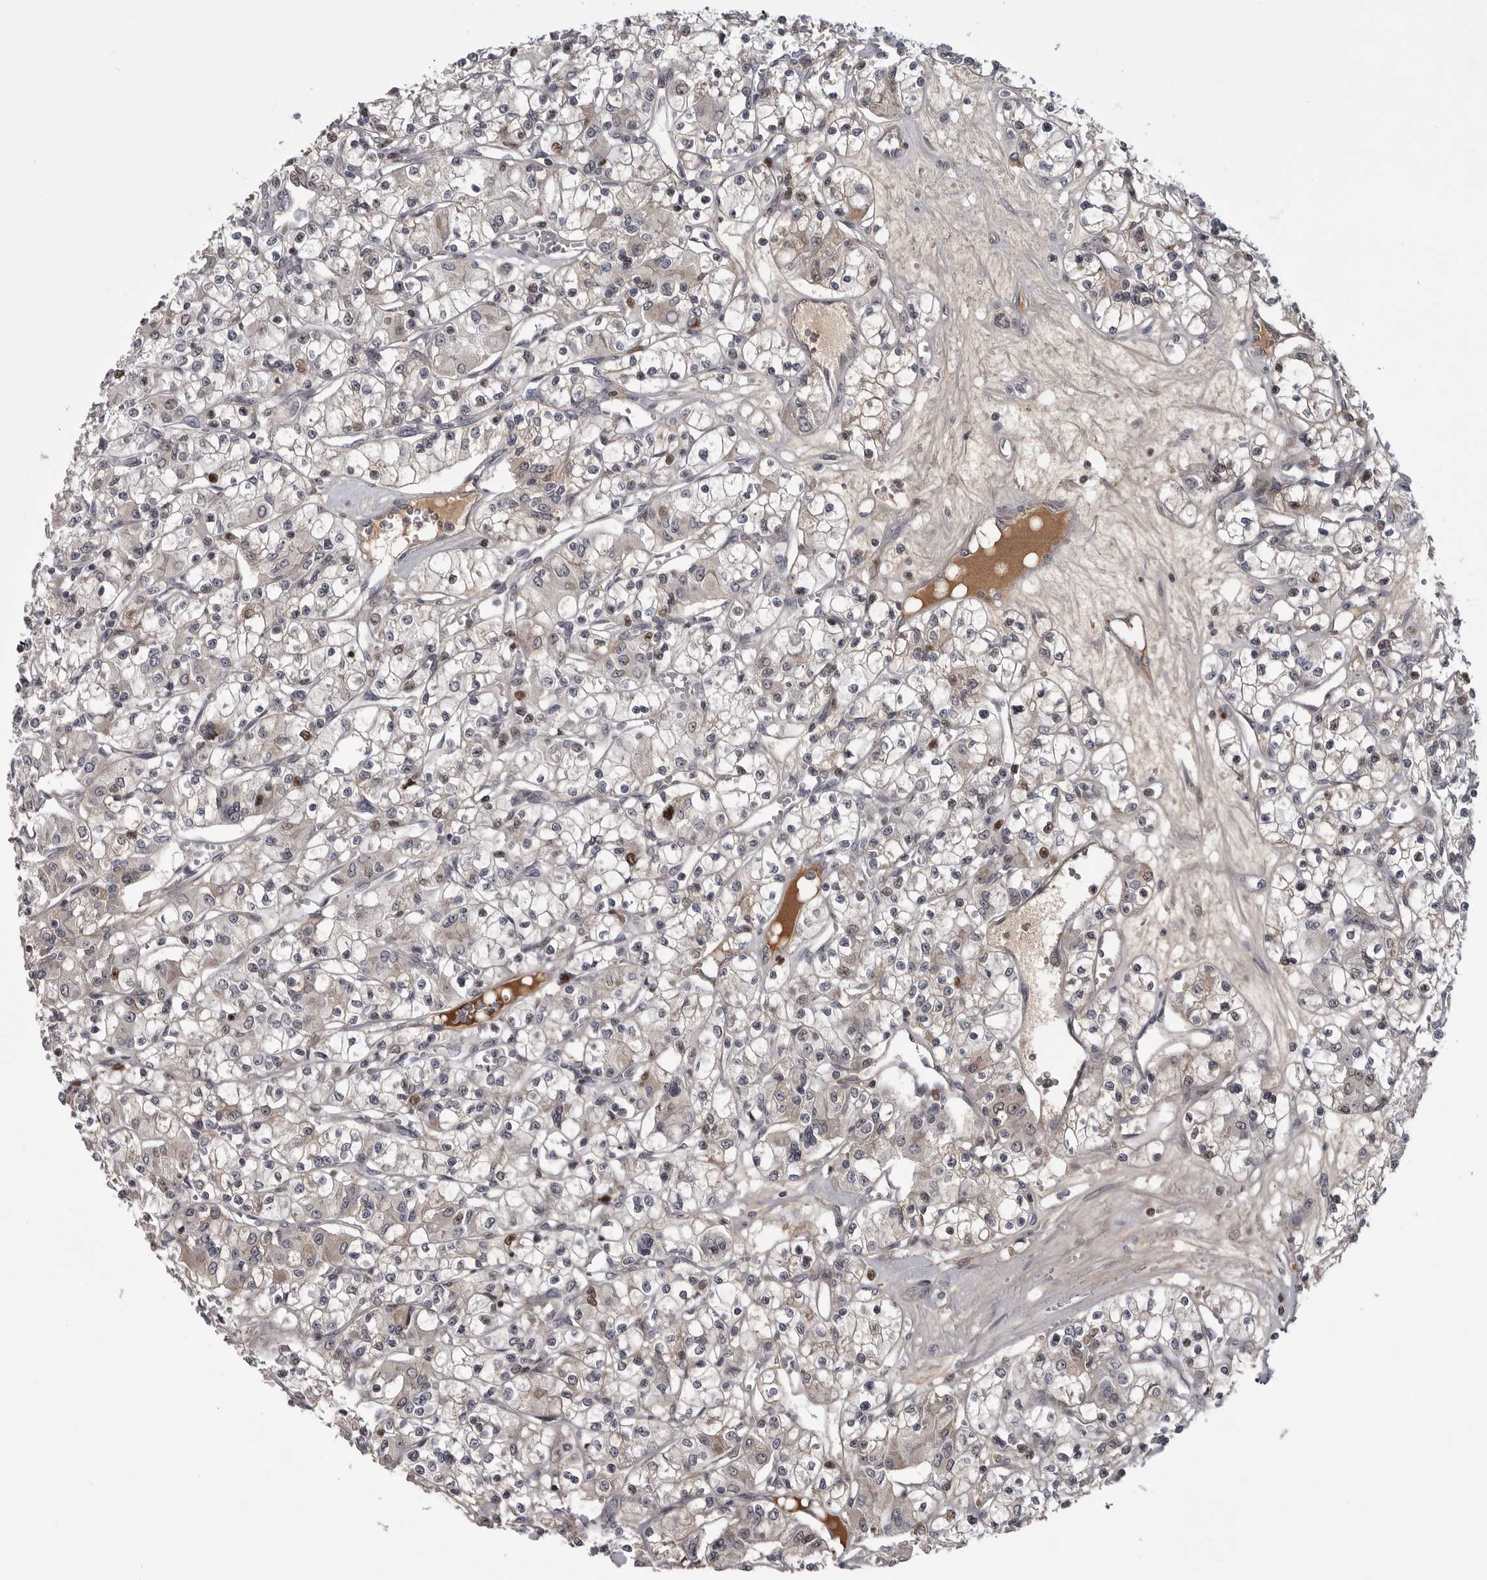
{"staining": {"intensity": "weak", "quantity": "<25%", "location": "nuclear"}, "tissue": "renal cancer", "cell_type": "Tumor cells", "image_type": "cancer", "snomed": [{"axis": "morphology", "description": "Adenocarcinoma, NOS"}, {"axis": "topography", "description": "Kidney"}], "caption": "The photomicrograph reveals no staining of tumor cells in adenocarcinoma (renal).", "gene": "ZNF277", "patient": {"sex": "female", "age": 59}}